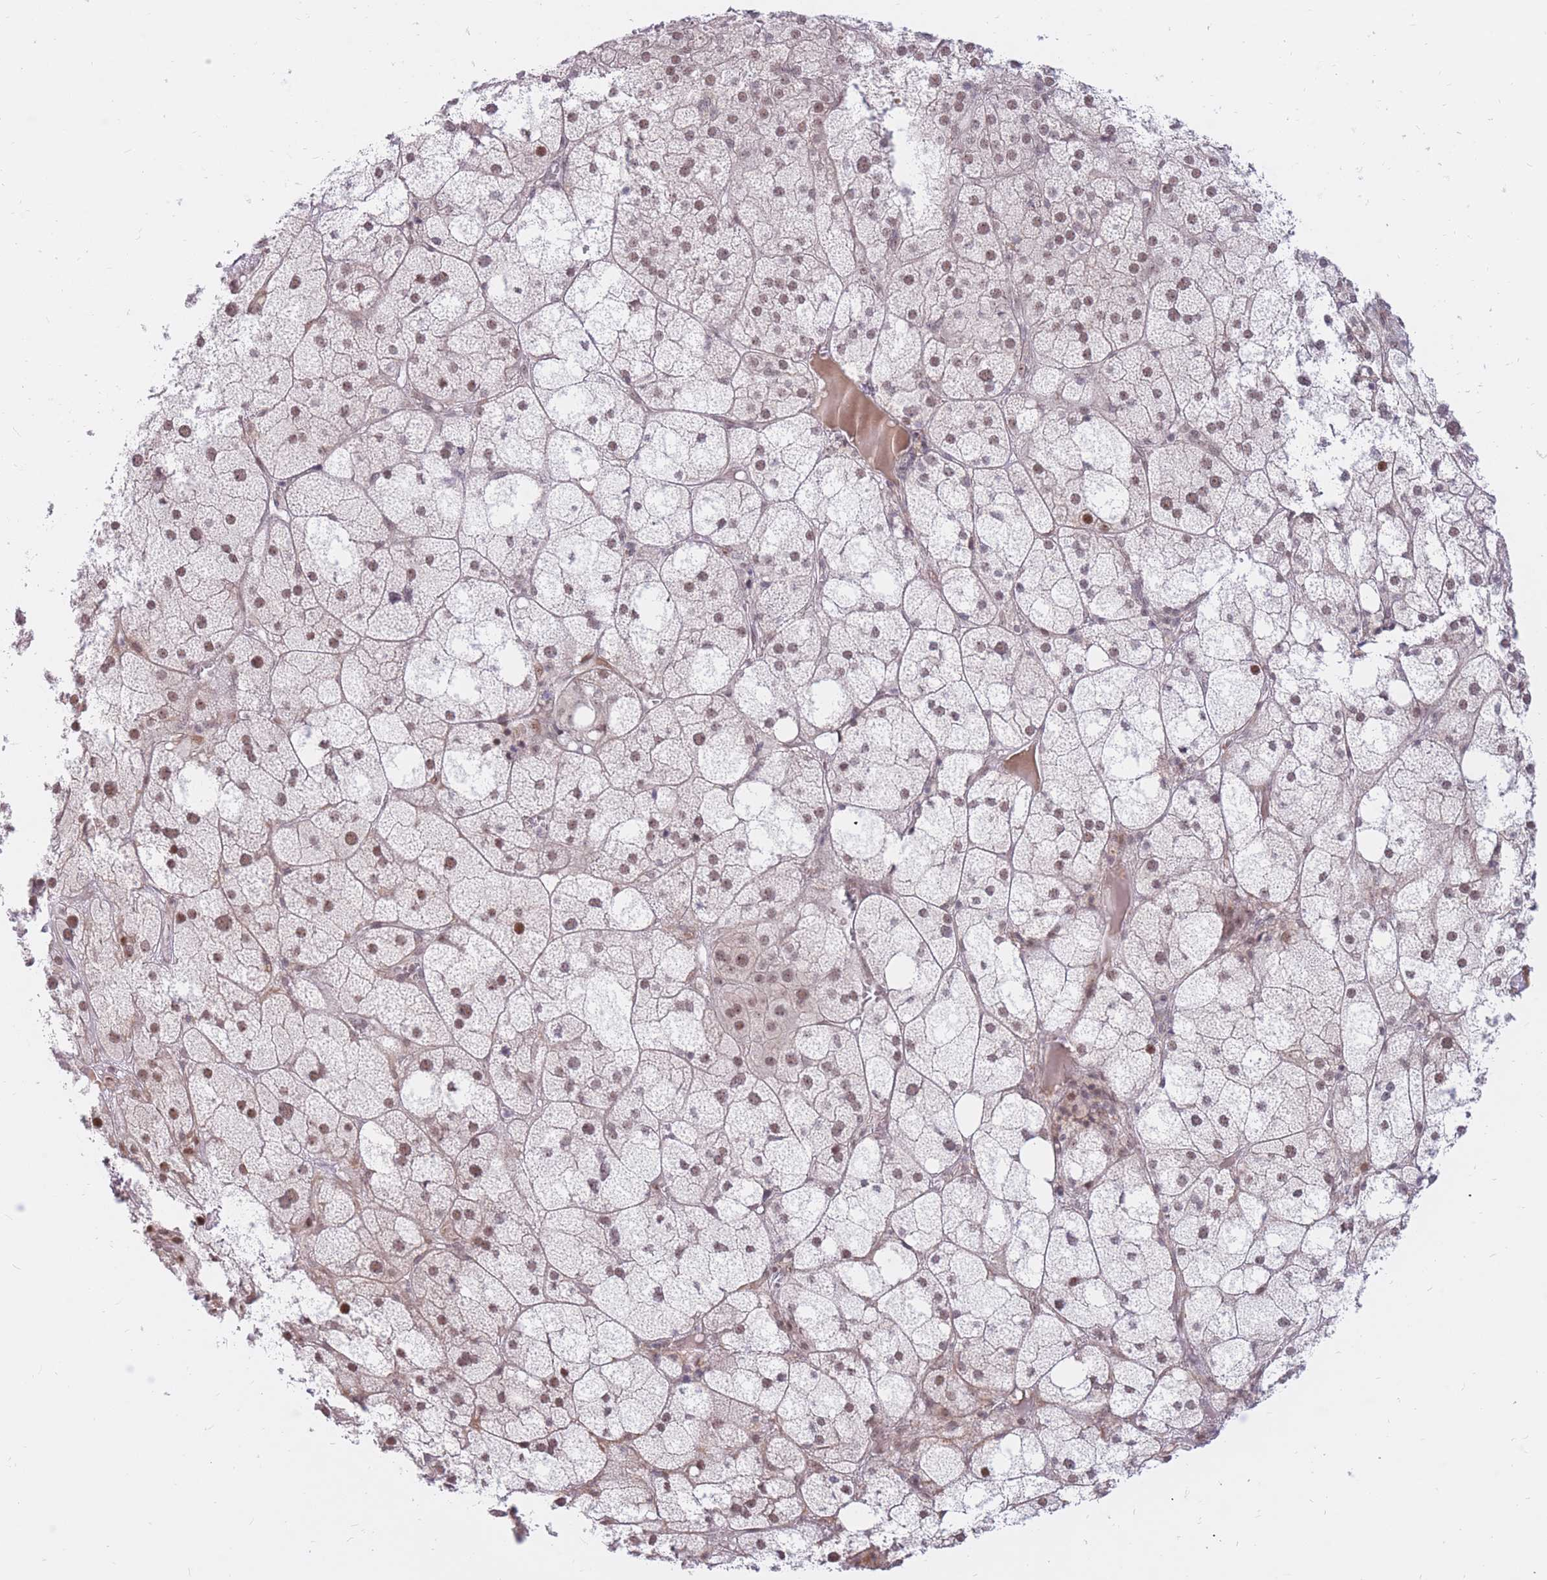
{"staining": {"intensity": "moderate", "quantity": "25%-75%", "location": "nuclear"}, "tissue": "adrenal gland", "cell_type": "Glandular cells", "image_type": "normal", "snomed": [{"axis": "morphology", "description": "Normal tissue, NOS"}, {"axis": "topography", "description": "Adrenal gland"}], "caption": "Glandular cells exhibit moderate nuclear expression in about 25%-75% of cells in normal adrenal gland.", "gene": "ERICH6B", "patient": {"sex": "female", "age": 61}}